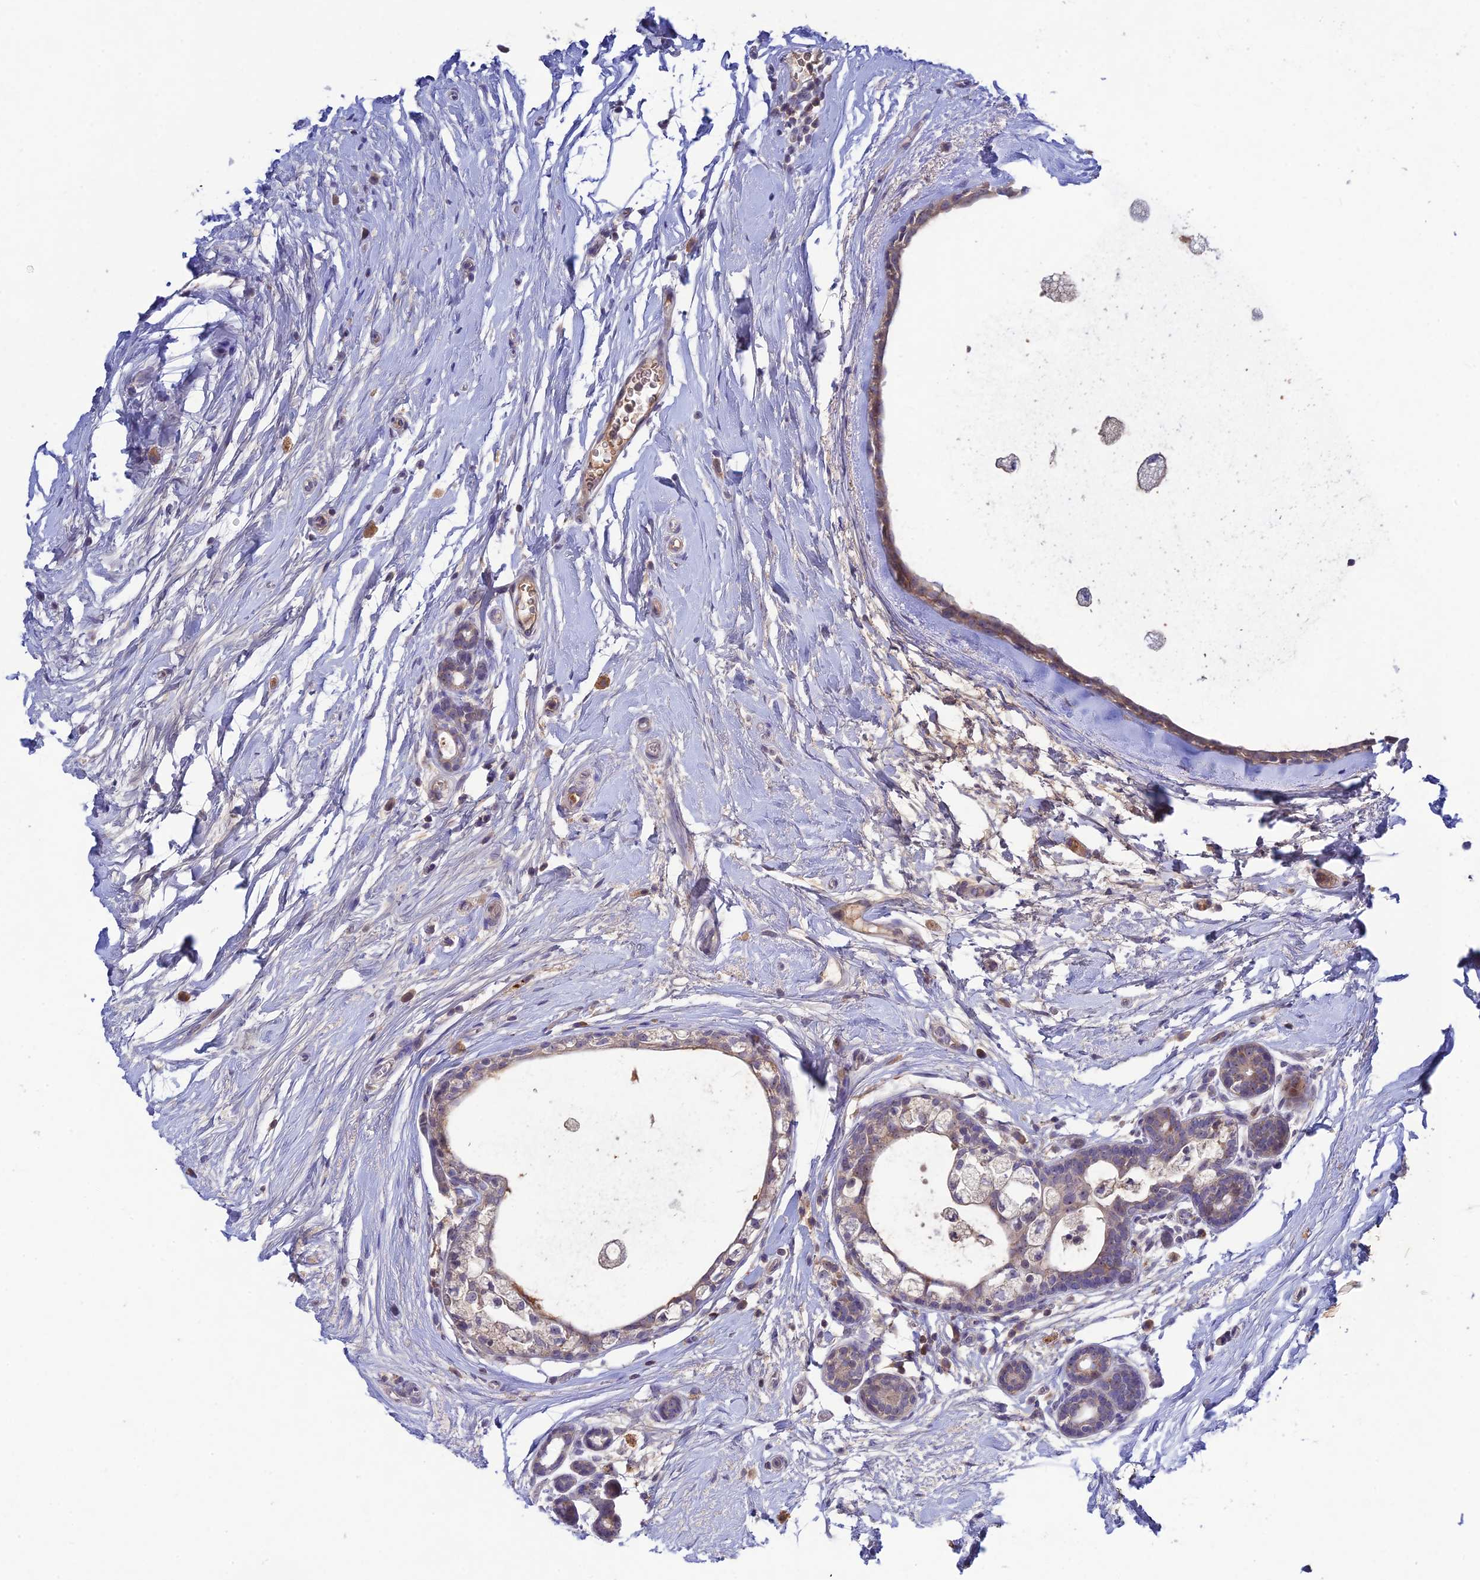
{"staining": {"intensity": "weak", "quantity": "<25%", "location": "cytoplasmic/membranous"}, "tissue": "breast cancer", "cell_type": "Tumor cells", "image_type": "cancer", "snomed": [{"axis": "morphology", "description": "Lobular carcinoma"}, {"axis": "topography", "description": "Breast"}], "caption": "This is an IHC image of human lobular carcinoma (breast). There is no expression in tumor cells.", "gene": "CHST5", "patient": {"sex": "female", "age": 58}}